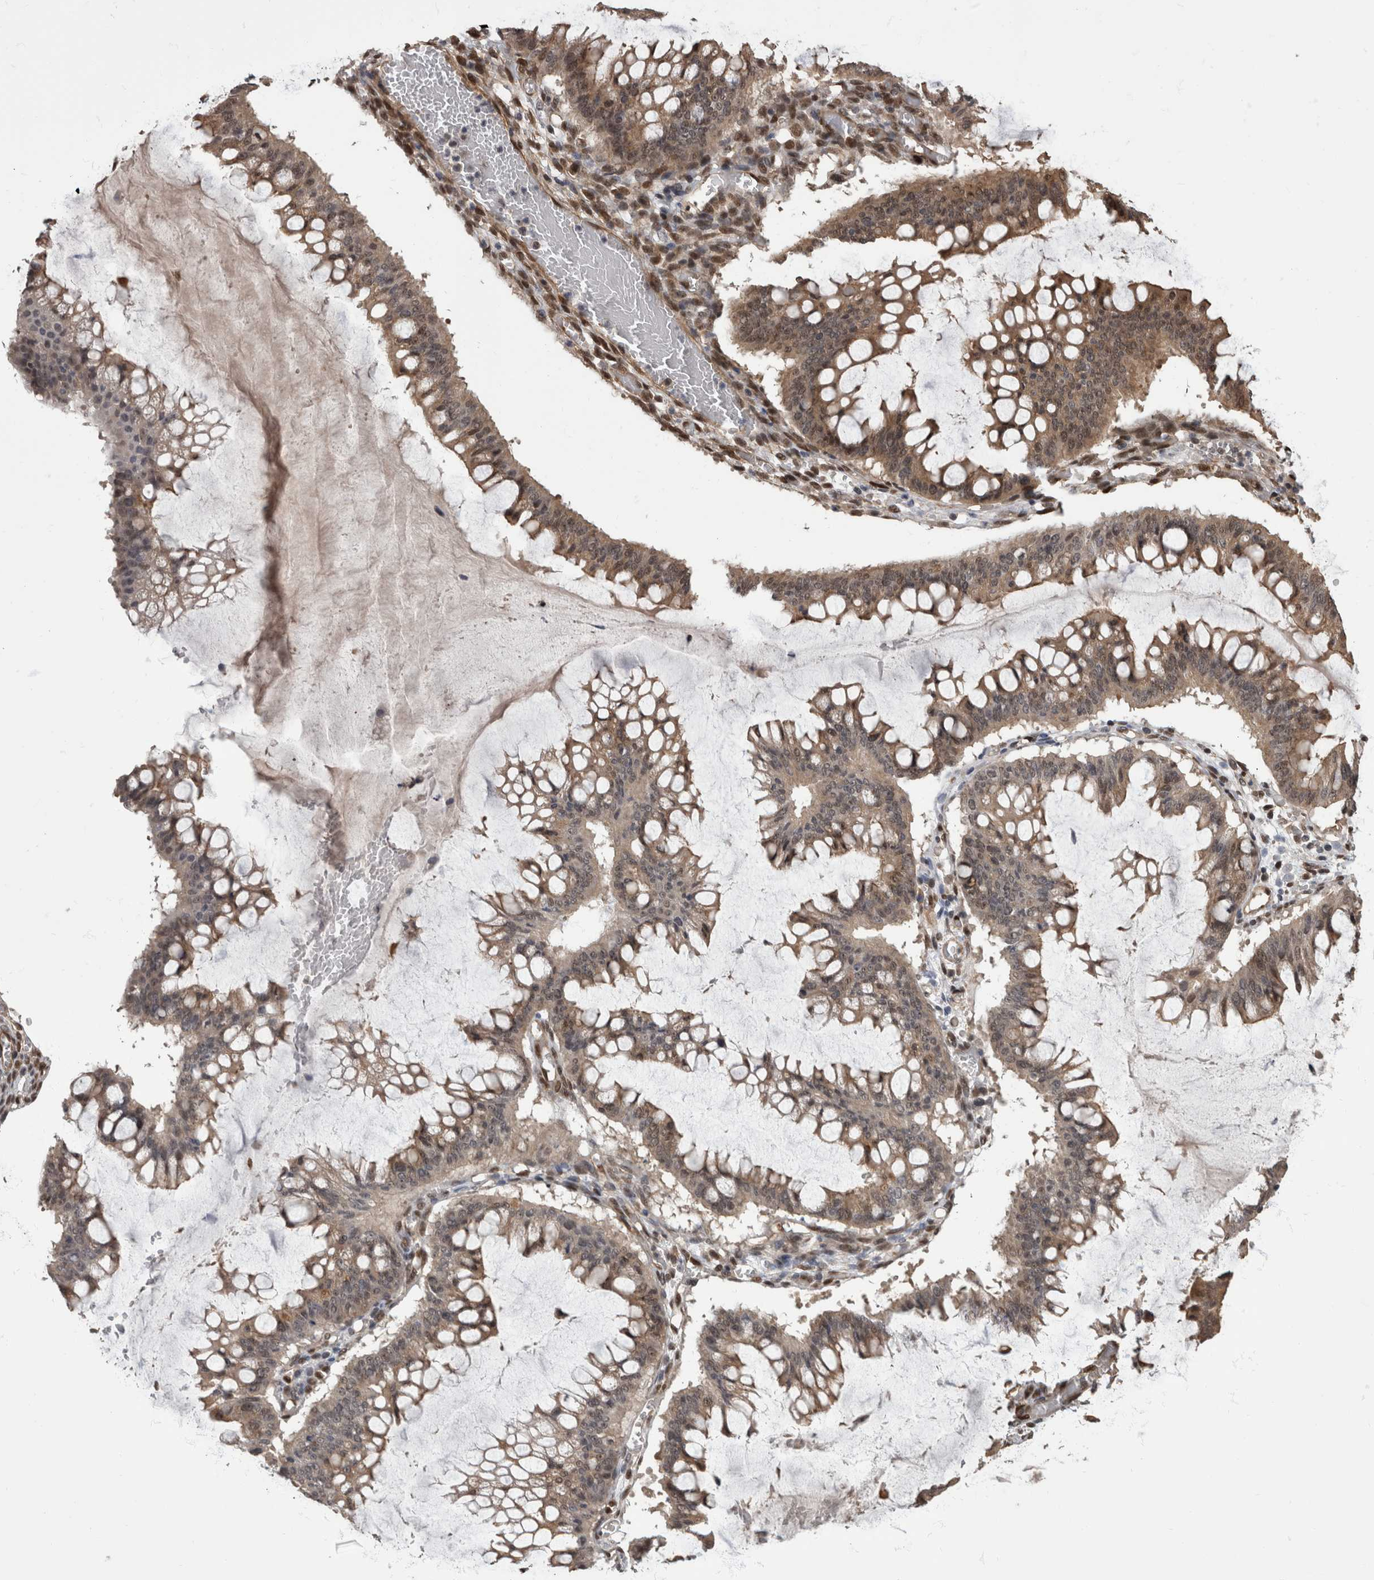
{"staining": {"intensity": "moderate", "quantity": "25%-75%", "location": "cytoplasmic/membranous,nuclear"}, "tissue": "ovarian cancer", "cell_type": "Tumor cells", "image_type": "cancer", "snomed": [{"axis": "morphology", "description": "Cystadenocarcinoma, mucinous, NOS"}, {"axis": "topography", "description": "Ovary"}], "caption": "Ovarian mucinous cystadenocarcinoma stained for a protein demonstrates moderate cytoplasmic/membranous and nuclear positivity in tumor cells.", "gene": "AKT3", "patient": {"sex": "female", "age": 73}}